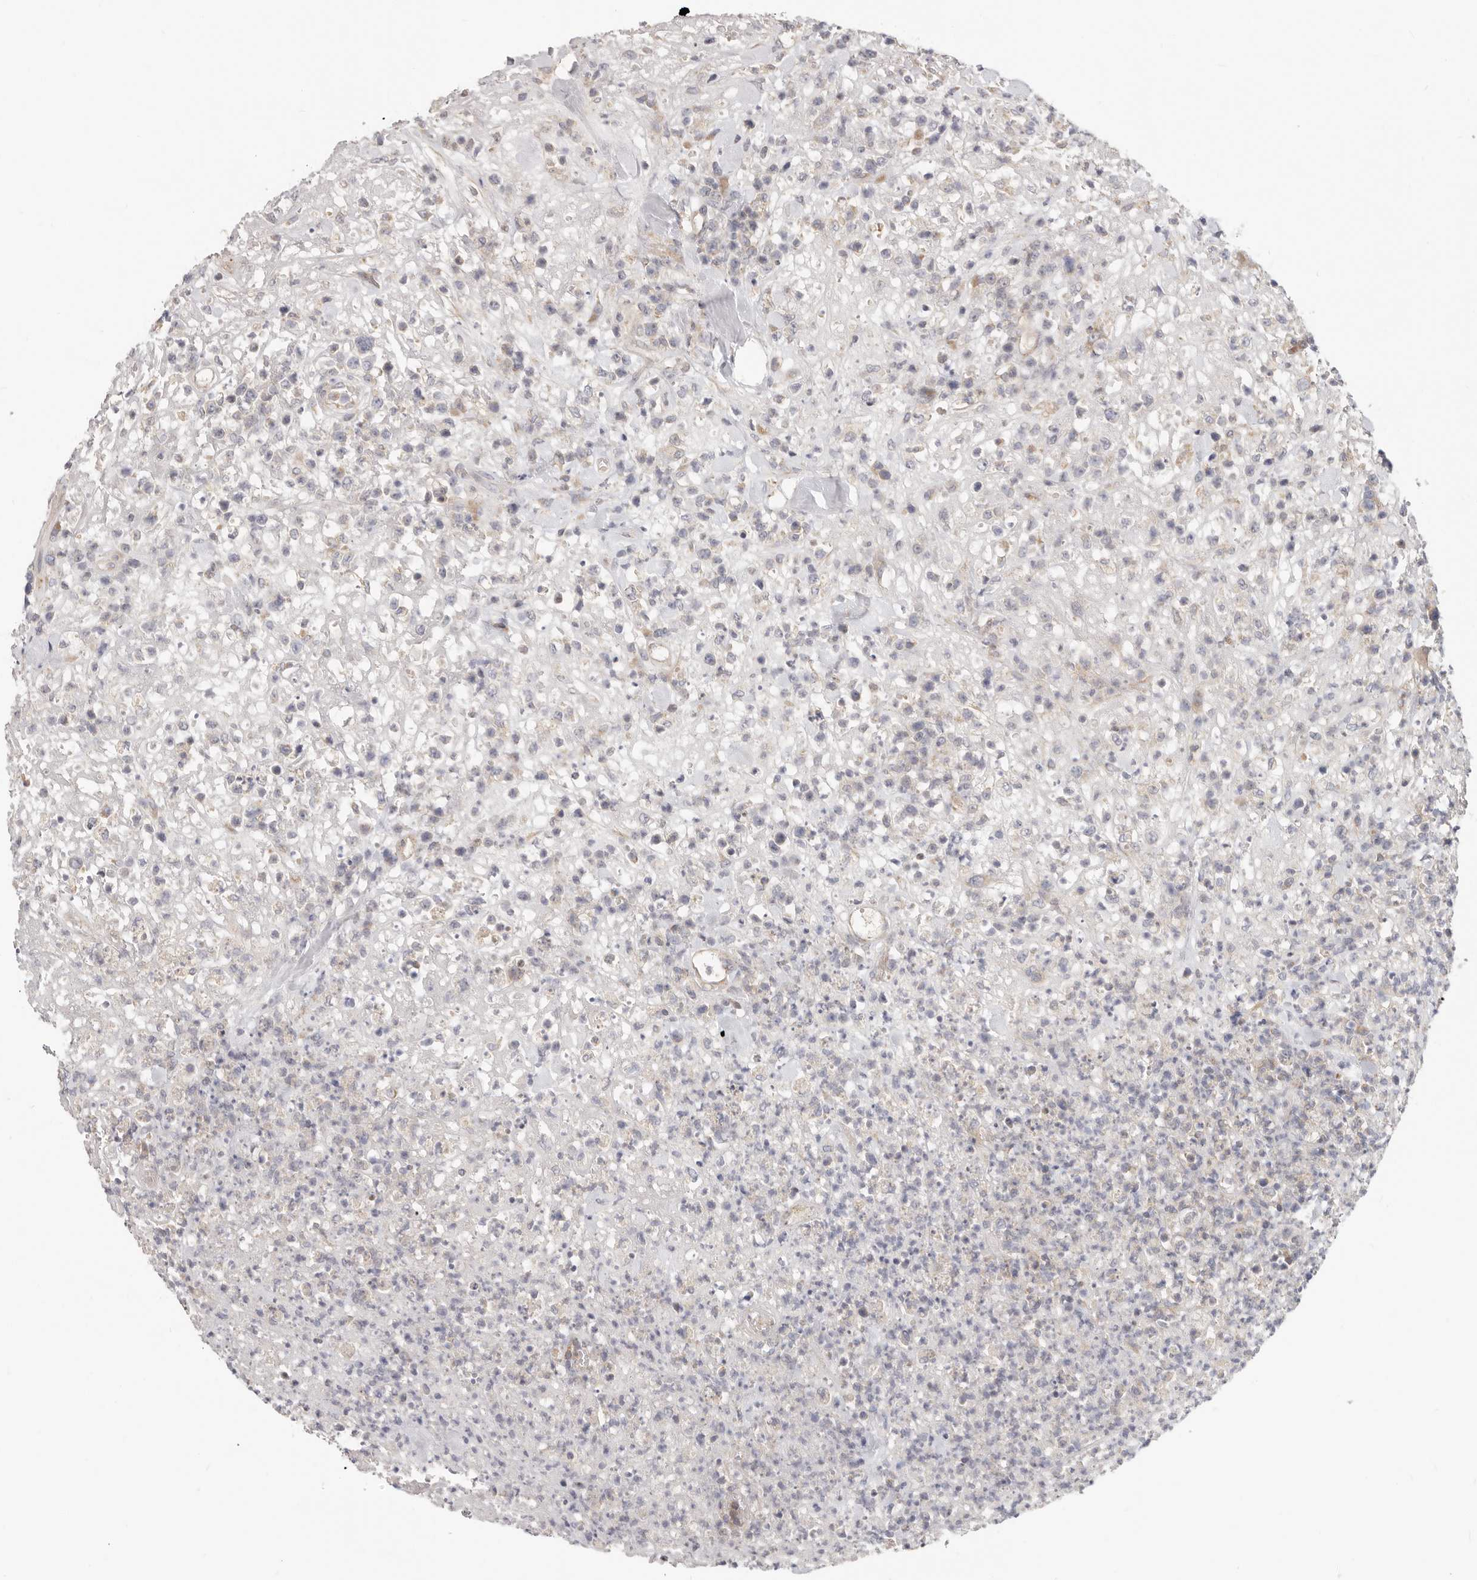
{"staining": {"intensity": "negative", "quantity": "none", "location": "none"}, "tissue": "lymphoma", "cell_type": "Tumor cells", "image_type": "cancer", "snomed": [{"axis": "morphology", "description": "Malignant lymphoma, non-Hodgkin's type, High grade"}, {"axis": "topography", "description": "Colon"}], "caption": "IHC image of human malignant lymphoma, non-Hodgkin's type (high-grade) stained for a protein (brown), which exhibits no expression in tumor cells.", "gene": "TFB2M", "patient": {"sex": "female", "age": 53}}